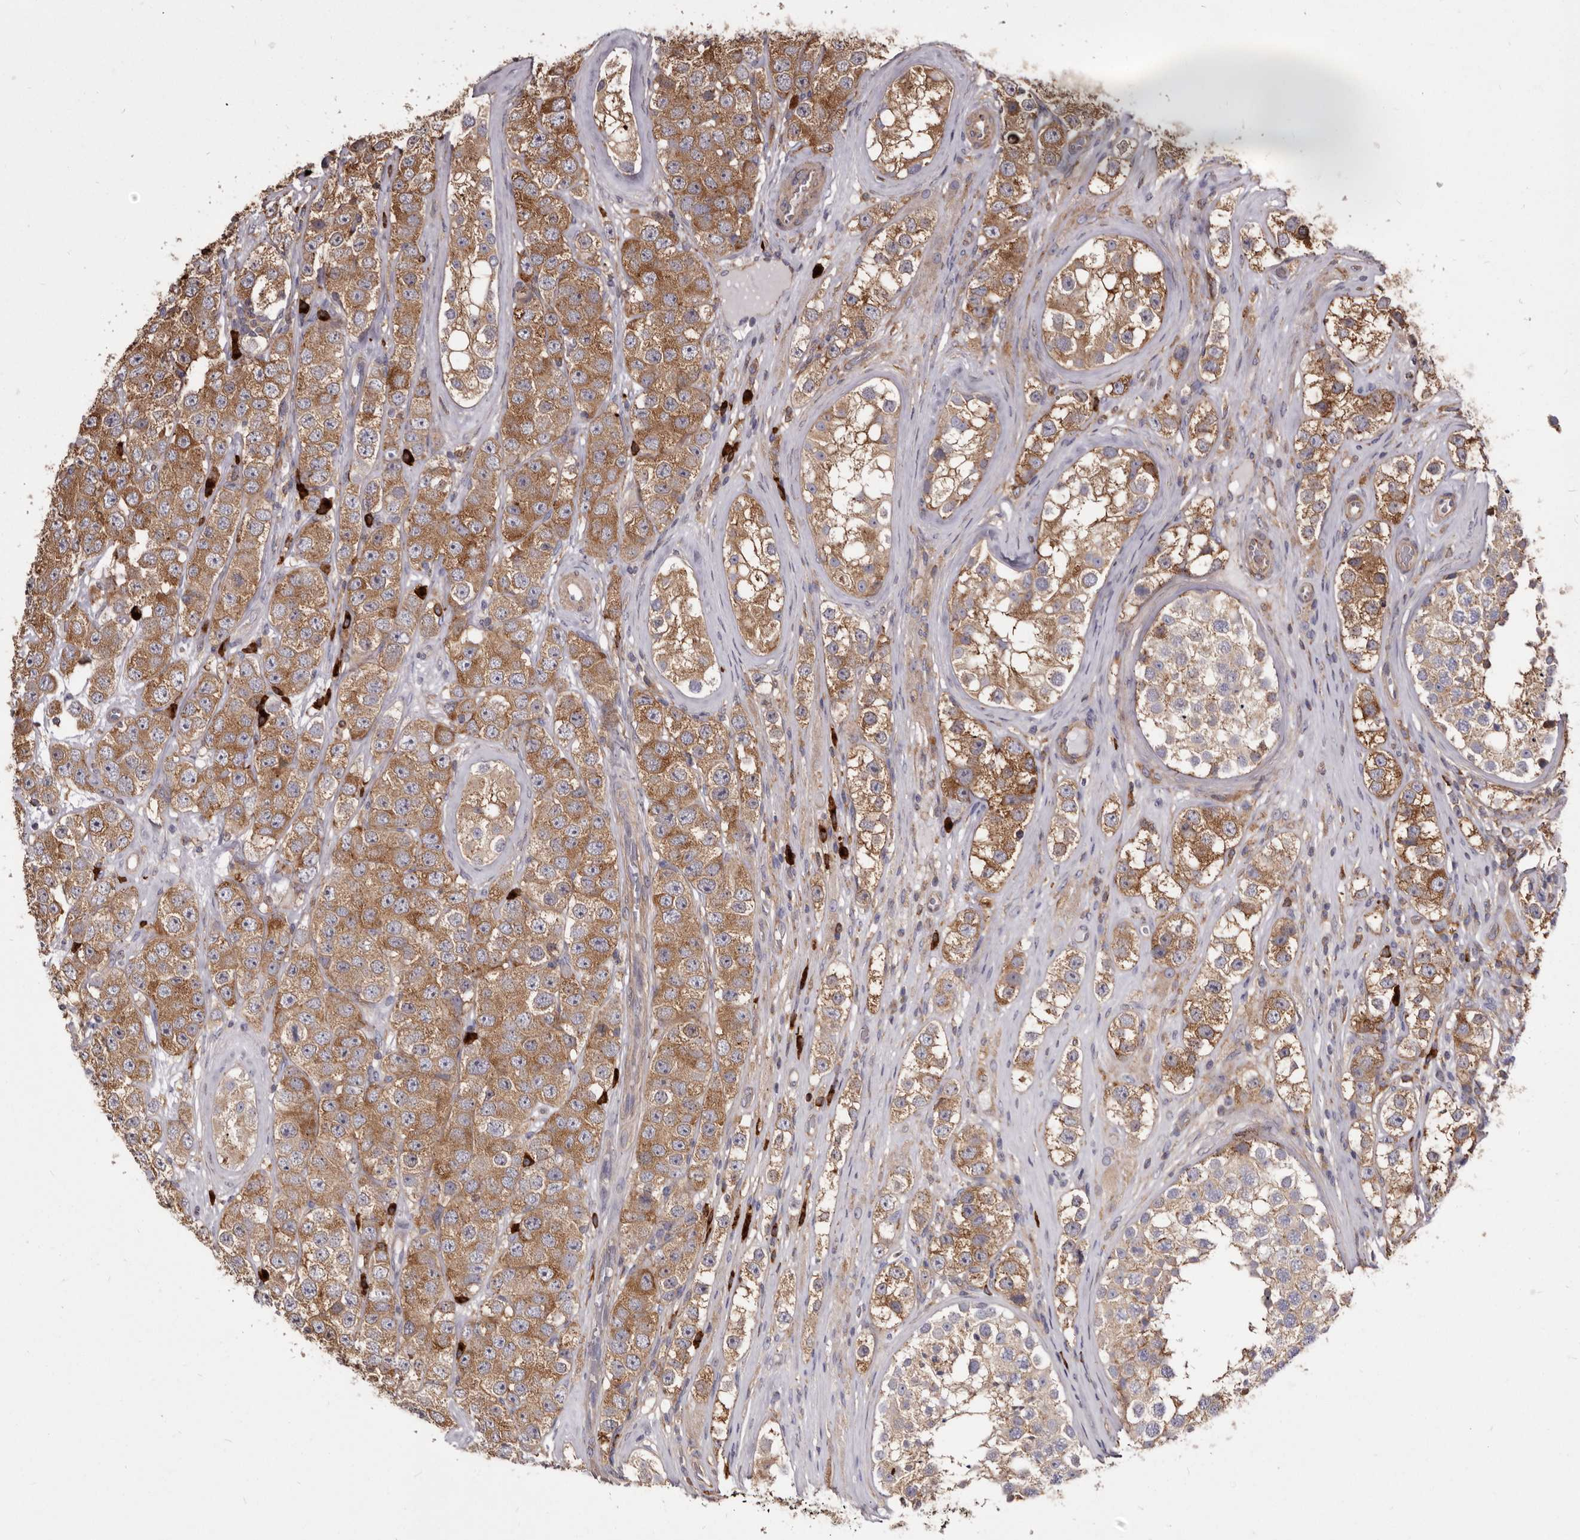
{"staining": {"intensity": "moderate", "quantity": ">75%", "location": "cytoplasmic/membranous"}, "tissue": "testis cancer", "cell_type": "Tumor cells", "image_type": "cancer", "snomed": [{"axis": "morphology", "description": "Seminoma, NOS"}, {"axis": "topography", "description": "Testis"}], "caption": "Immunohistochemistry of testis cancer (seminoma) shows medium levels of moderate cytoplasmic/membranous expression in about >75% of tumor cells. The protein is shown in brown color, while the nuclei are stained blue.", "gene": "TPD52", "patient": {"sex": "male", "age": 28}}